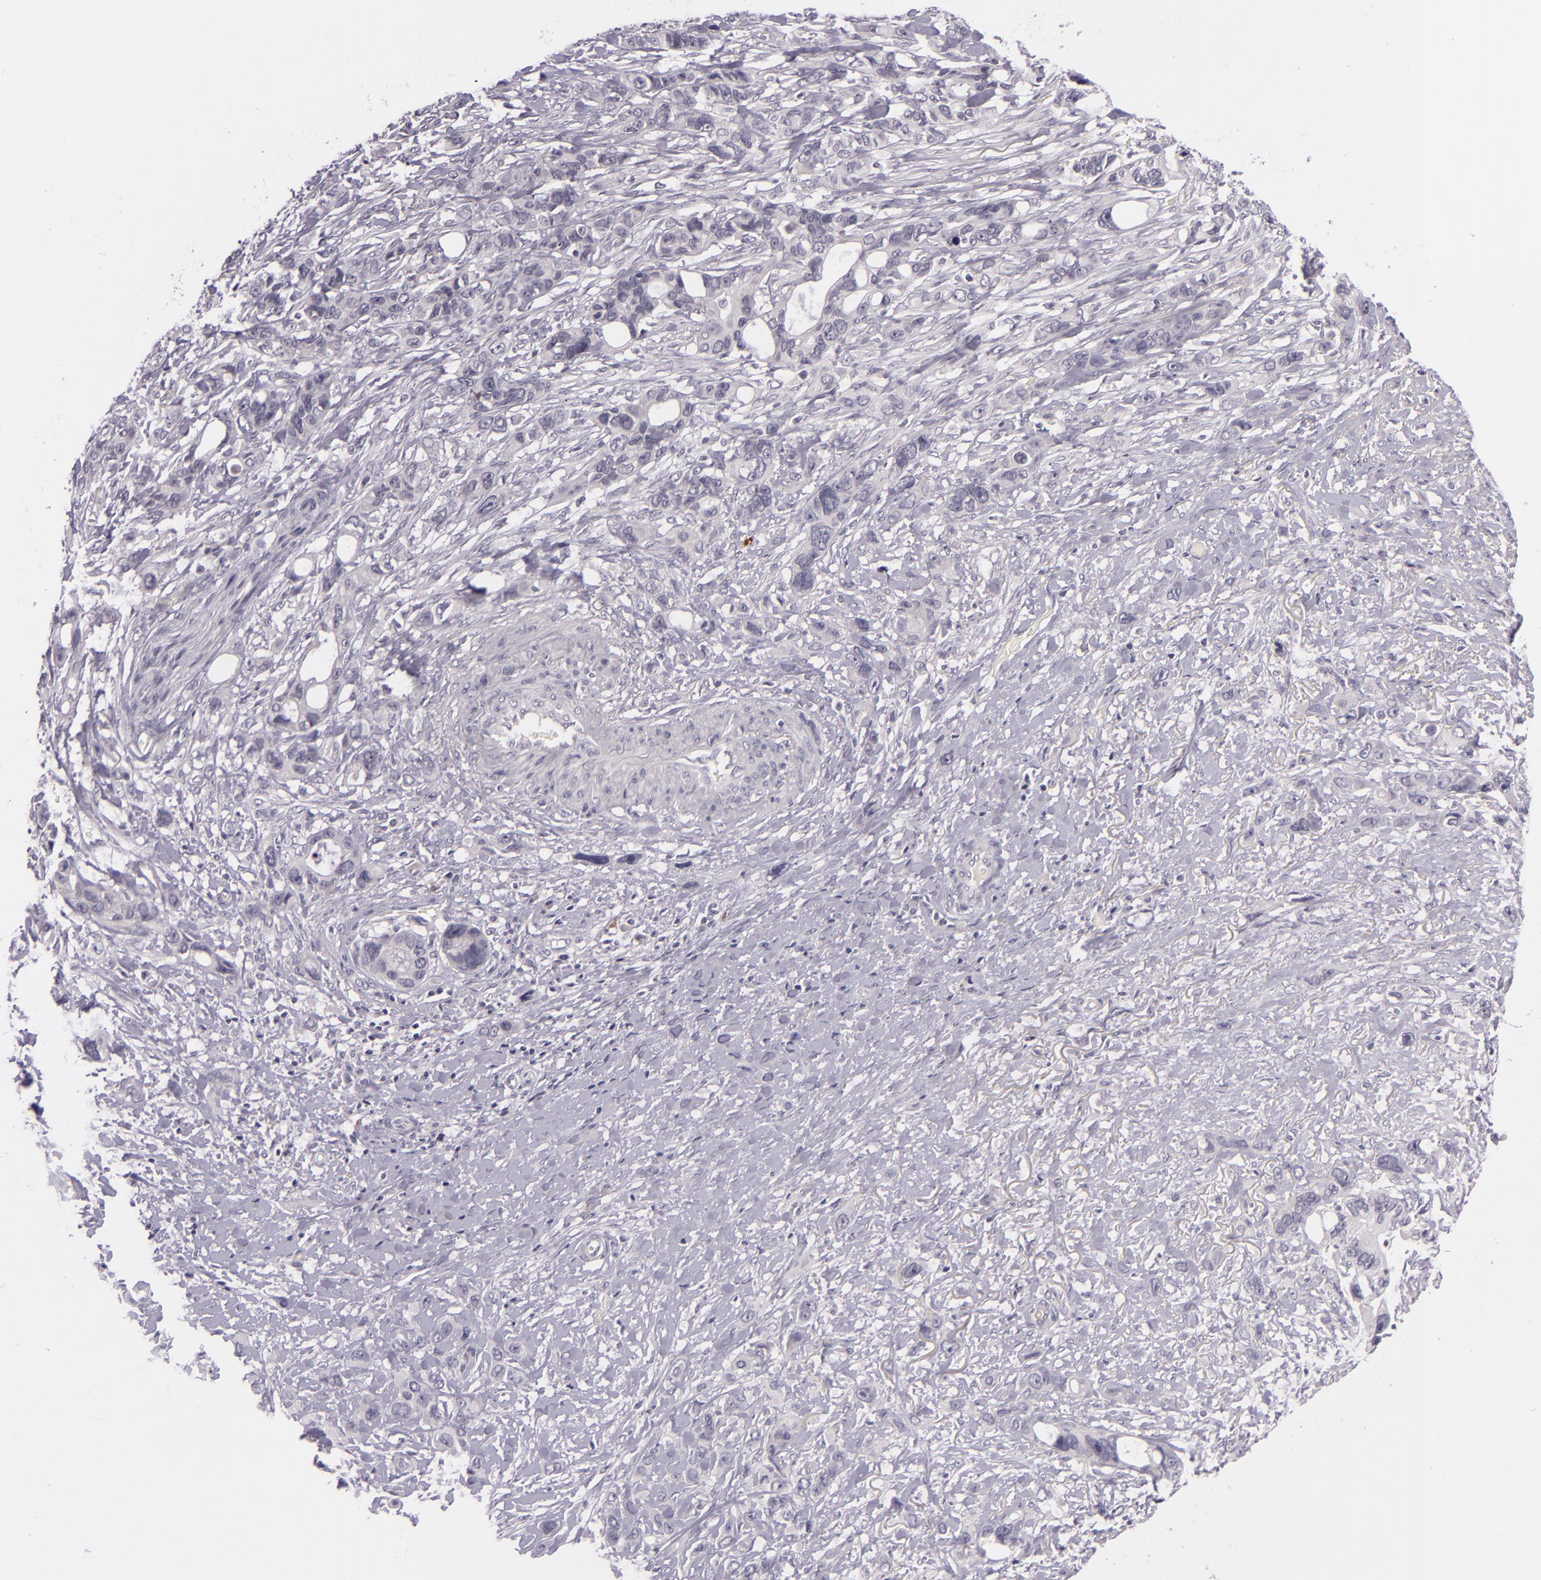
{"staining": {"intensity": "negative", "quantity": "none", "location": "none"}, "tissue": "stomach cancer", "cell_type": "Tumor cells", "image_type": "cancer", "snomed": [{"axis": "morphology", "description": "Adenocarcinoma, NOS"}, {"axis": "topography", "description": "Stomach, upper"}], "caption": "Stomach cancer (adenocarcinoma) was stained to show a protein in brown. There is no significant staining in tumor cells.", "gene": "DAG1", "patient": {"sex": "male", "age": 47}}